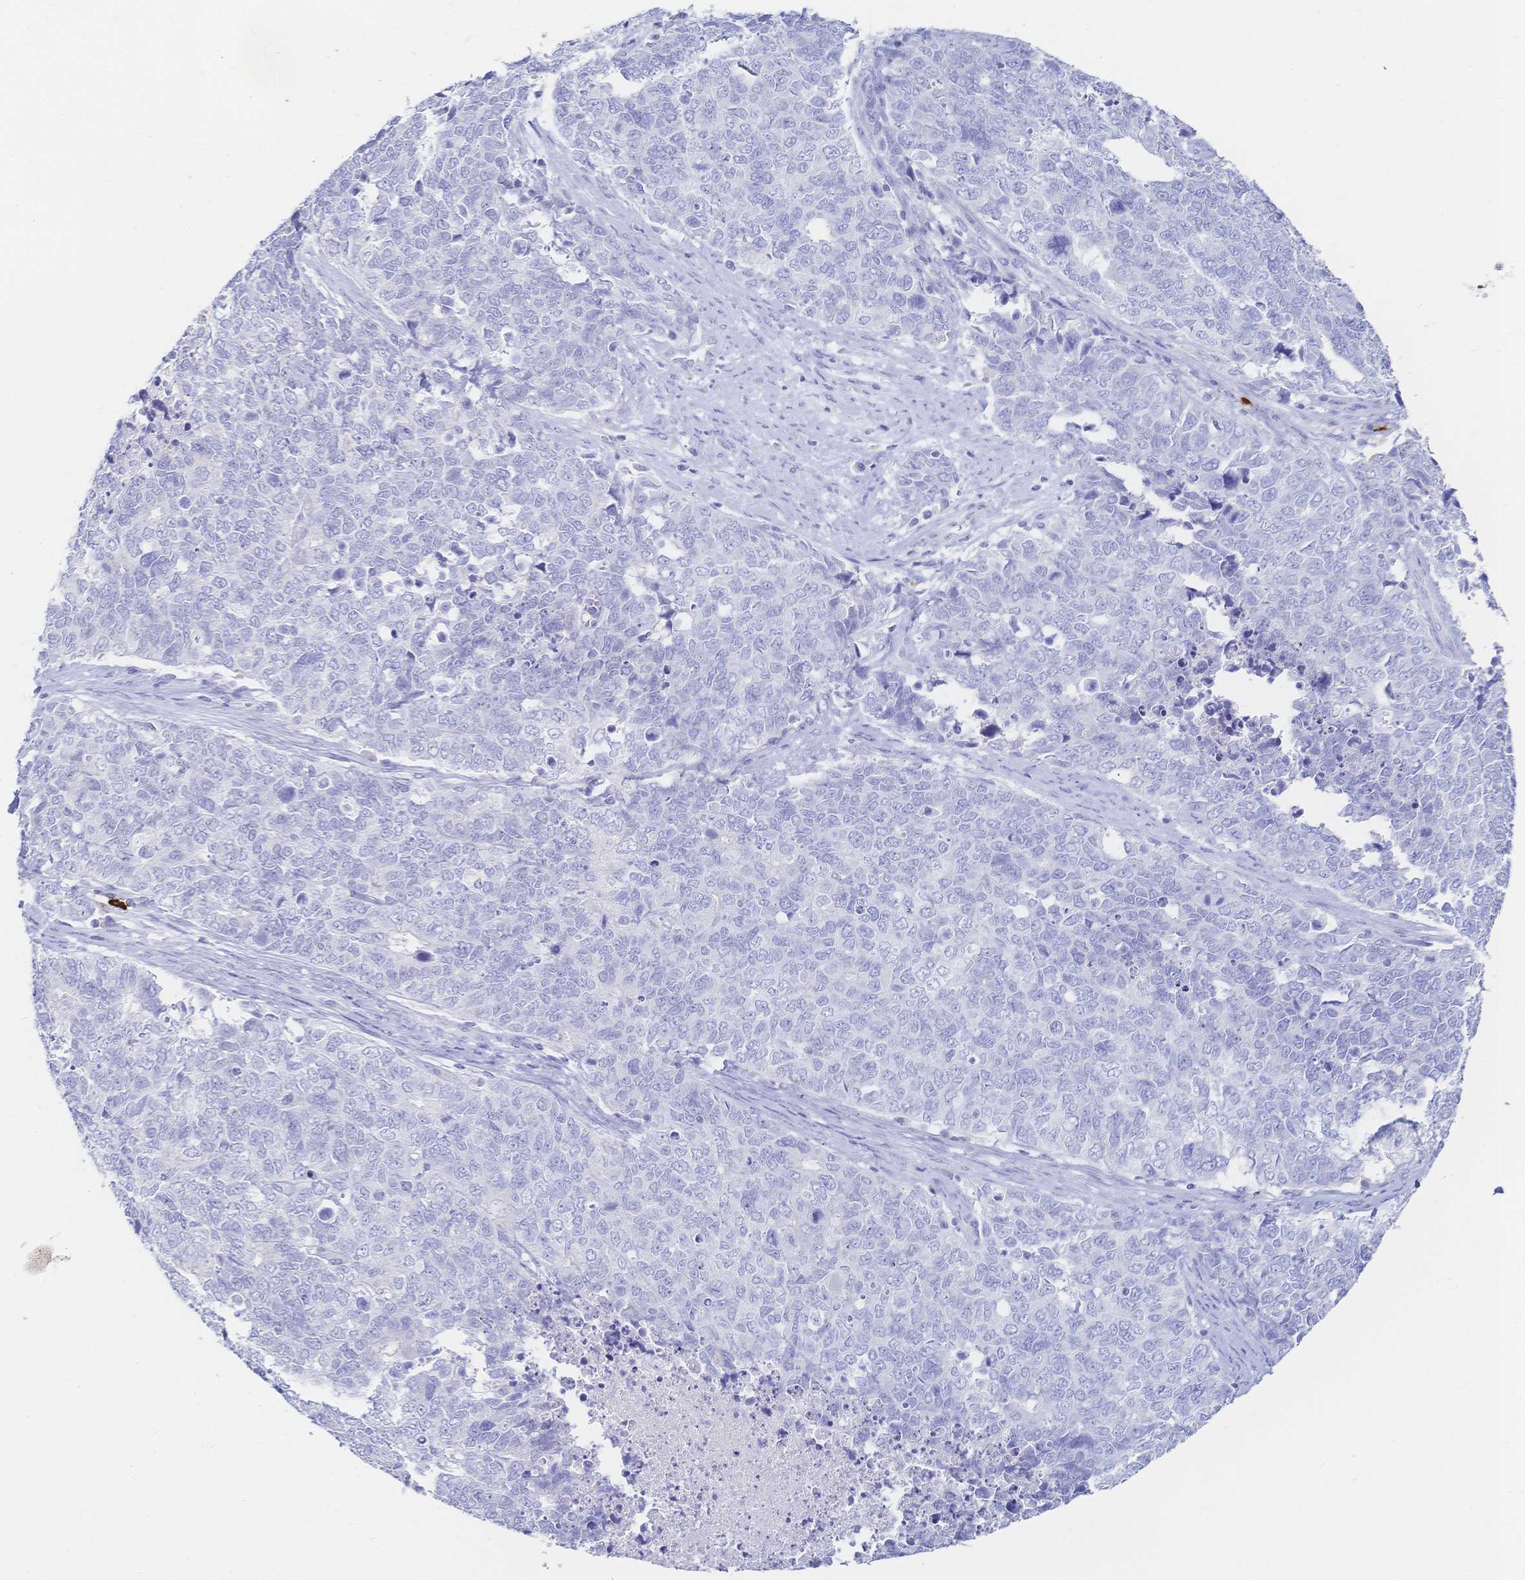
{"staining": {"intensity": "negative", "quantity": "none", "location": "none"}, "tissue": "cervical cancer", "cell_type": "Tumor cells", "image_type": "cancer", "snomed": [{"axis": "morphology", "description": "Adenocarcinoma, NOS"}, {"axis": "topography", "description": "Cervix"}], "caption": "Micrograph shows no significant protein expression in tumor cells of cervical cancer. The staining is performed using DAB (3,3'-diaminobenzidine) brown chromogen with nuclei counter-stained in using hematoxylin.", "gene": "IL2RB", "patient": {"sex": "female", "age": 63}}